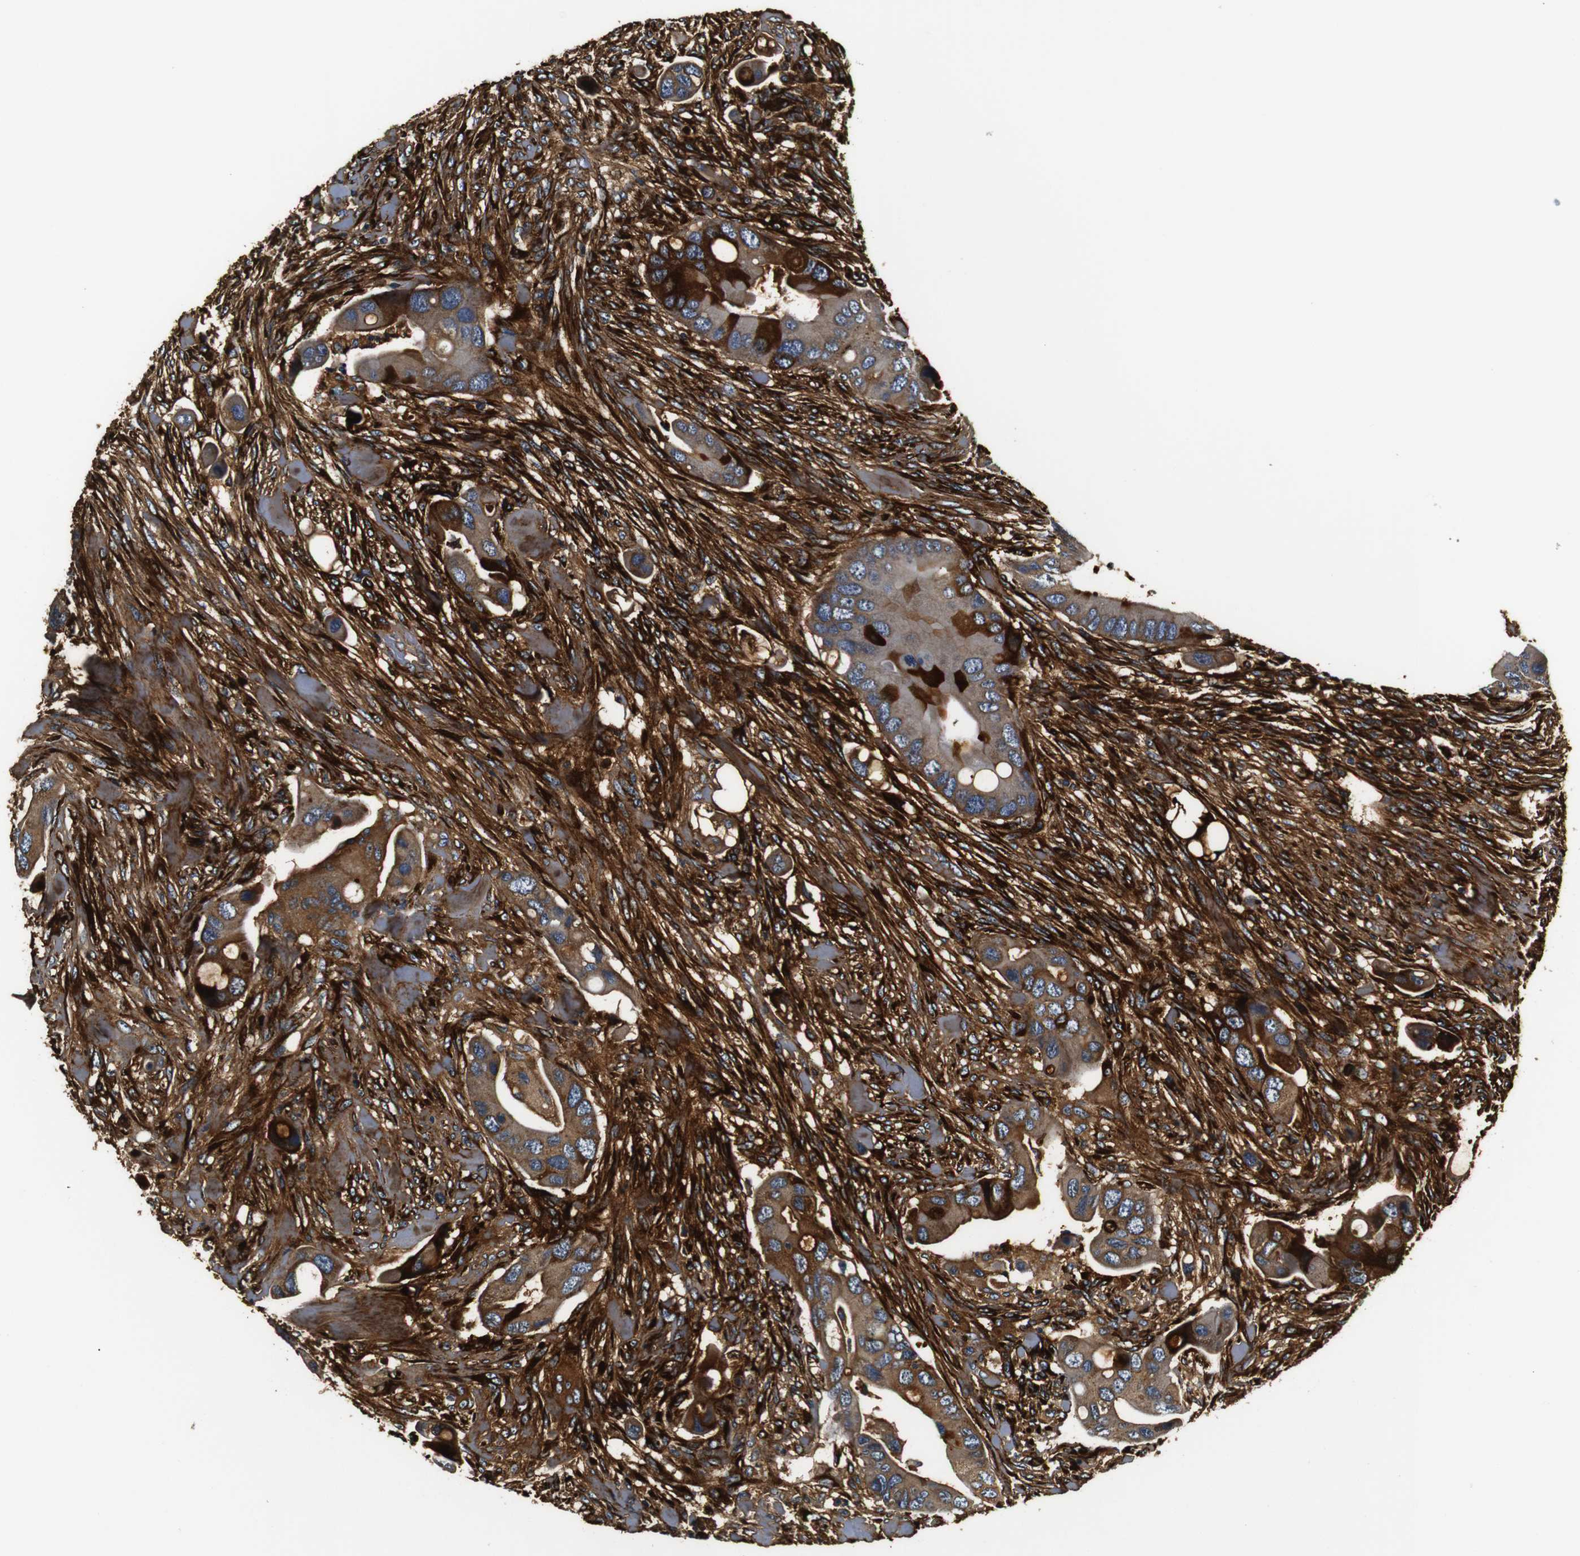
{"staining": {"intensity": "moderate", "quantity": ">75%", "location": "cytoplasmic/membranous"}, "tissue": "colorectal cancer", "cell_type": "Tumor cells", "image_type": "cancer", "snomed": [{"axis": "morphology", "description": "Adenocarcinoma, NOS"}, {"axis": "topography", "description": "Rectum"}], "caption": "Colorectal cancer was stained to show a protein in brown. There is medium levels of moderate cytoplasmic/membranous positivity in about >75% of tumor cells.", "gene": "COL1A1", "patient": {"sex": "female", "age": 57}}